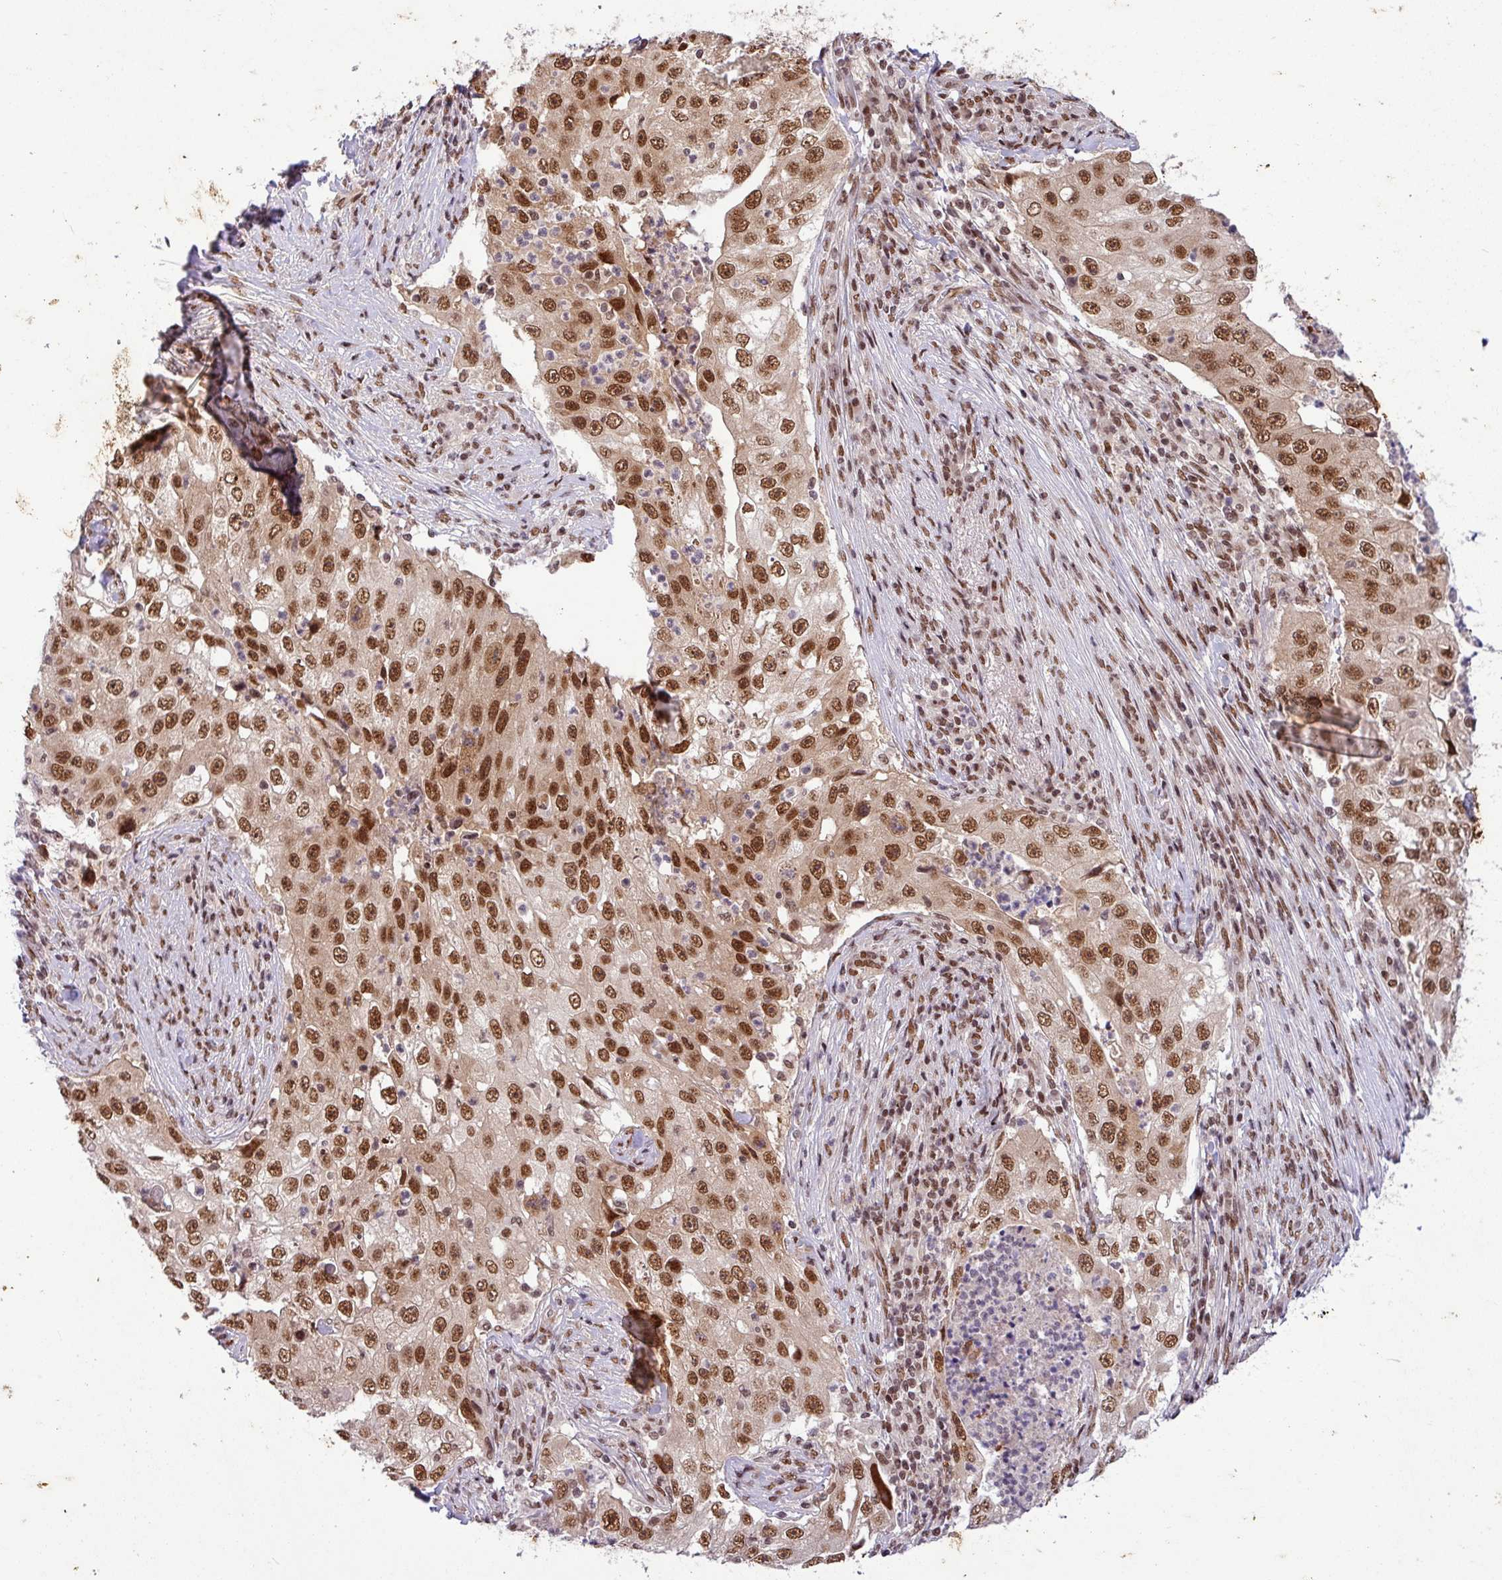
{"staining": {"intensity": "strong", "quantity": ">75%", "location": "nuclear"}, "tissue": "lung cancer", "cell_type": "Tumor cells", "image_type": "cancer", "snomed": [{"axis": "morphology", "description": "Squamous cell carcinoma, NOS"}, {"axis": "topography", "description": "Lung"}], "caption": "Human lung cancer (squamous cell carcinoma) stained with a brown dye displays strong nuclear positive positivity in approximately >75% of tumor cells.", "gene": "SRSF2", "patient": {"sex": "male", "age": 64}}